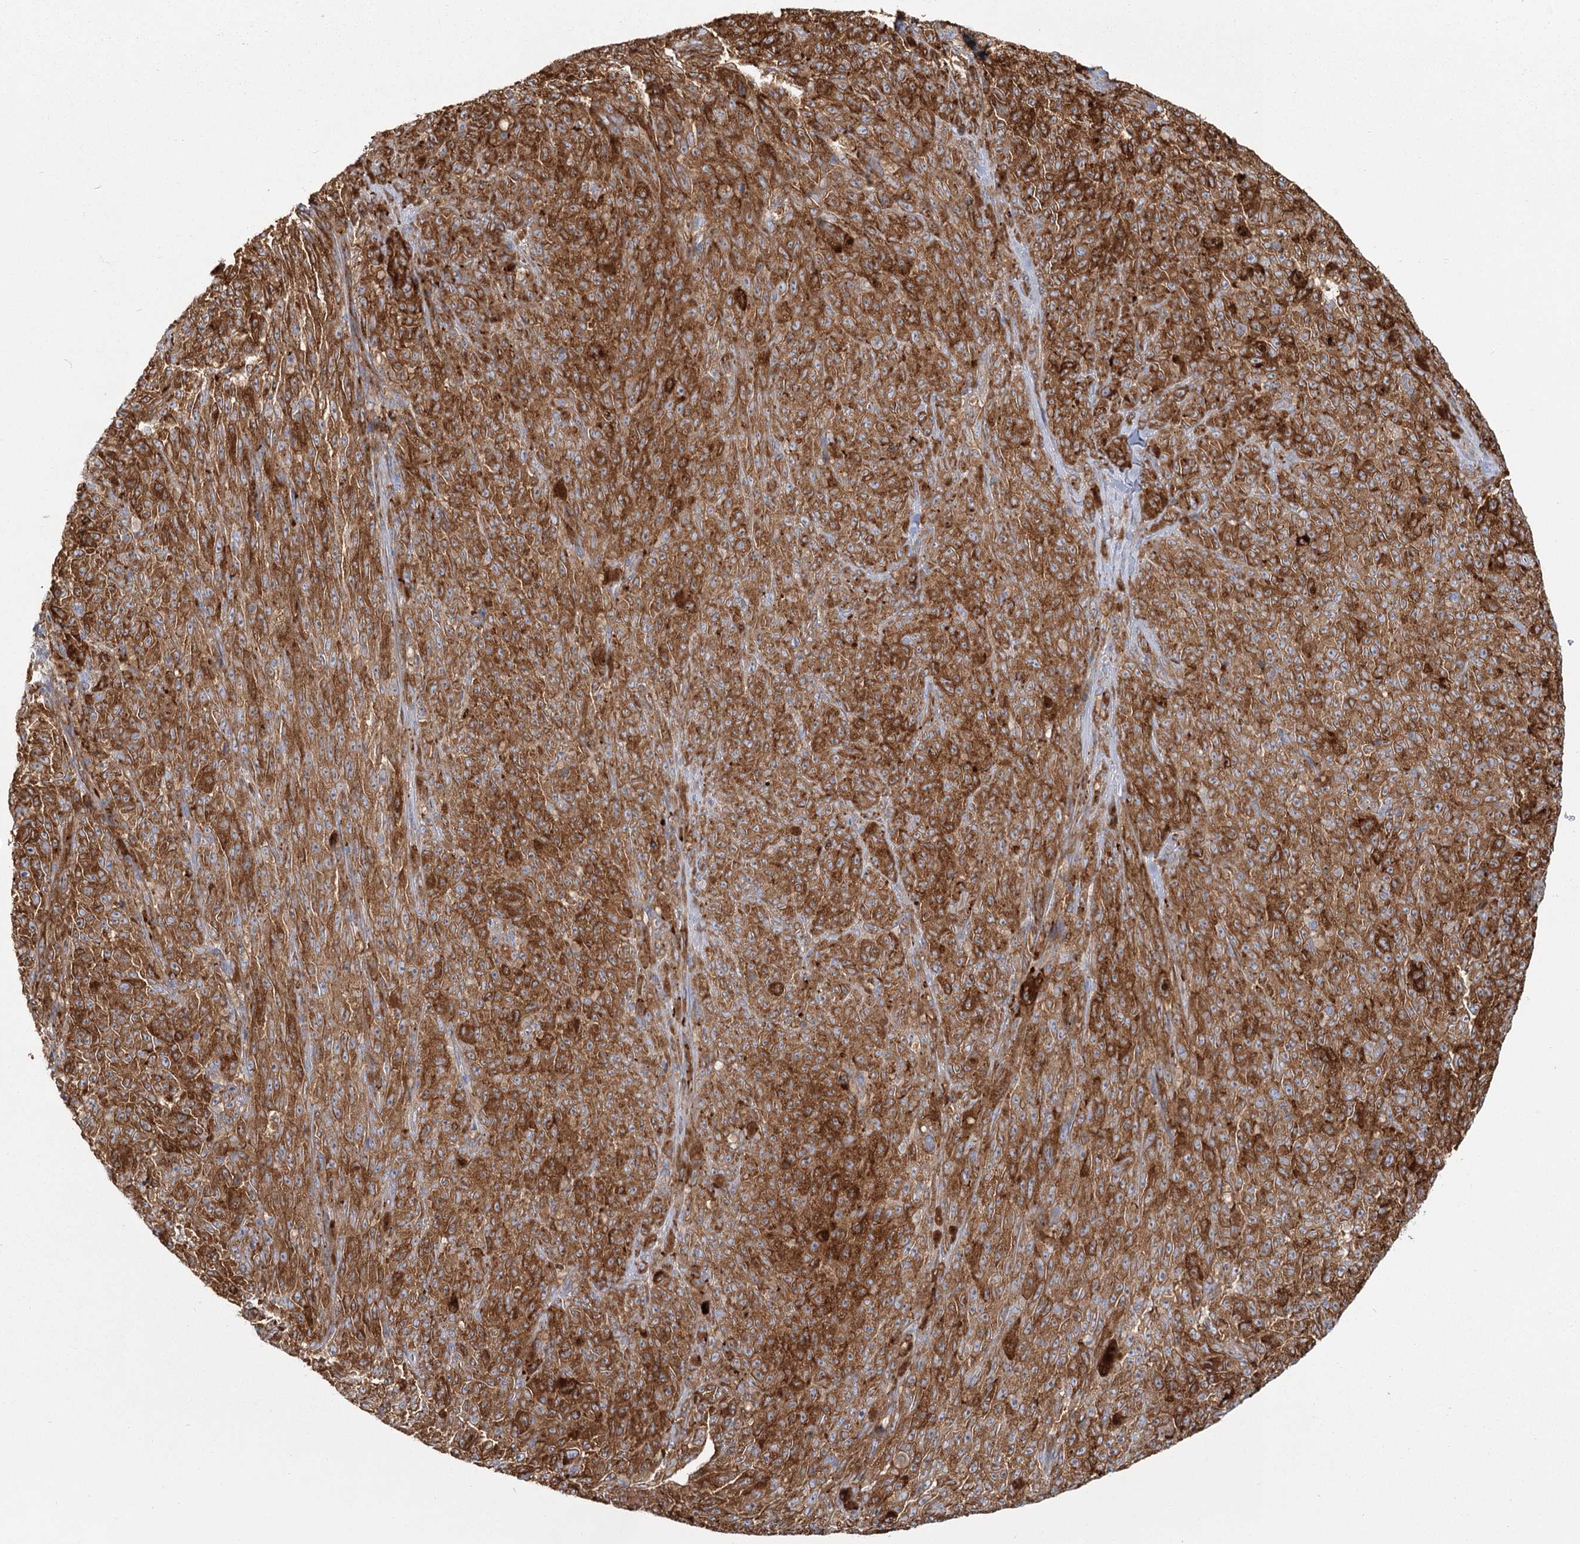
{"staining": {"intensity": "strong", "quantity": ">75%", "location": "cytoplasmic/membranous"}, "tissue": "melanoma", "cell_type": "Tumor cells", "image_type": "cancer", "snomed": [{"axis": "morphology", "description": "Malignant melanoma, NOS"}, {"axis": "topography", "description": "Skin"}], "caption": "This micrograph demonstrates immunohistochemistry staining of melanoma, with high strong cytoplasmic/membranous positivity in approximately >75% of tumor cells.", "gene": "HARS2", "patient": {"sex": "female", "age": 82}}